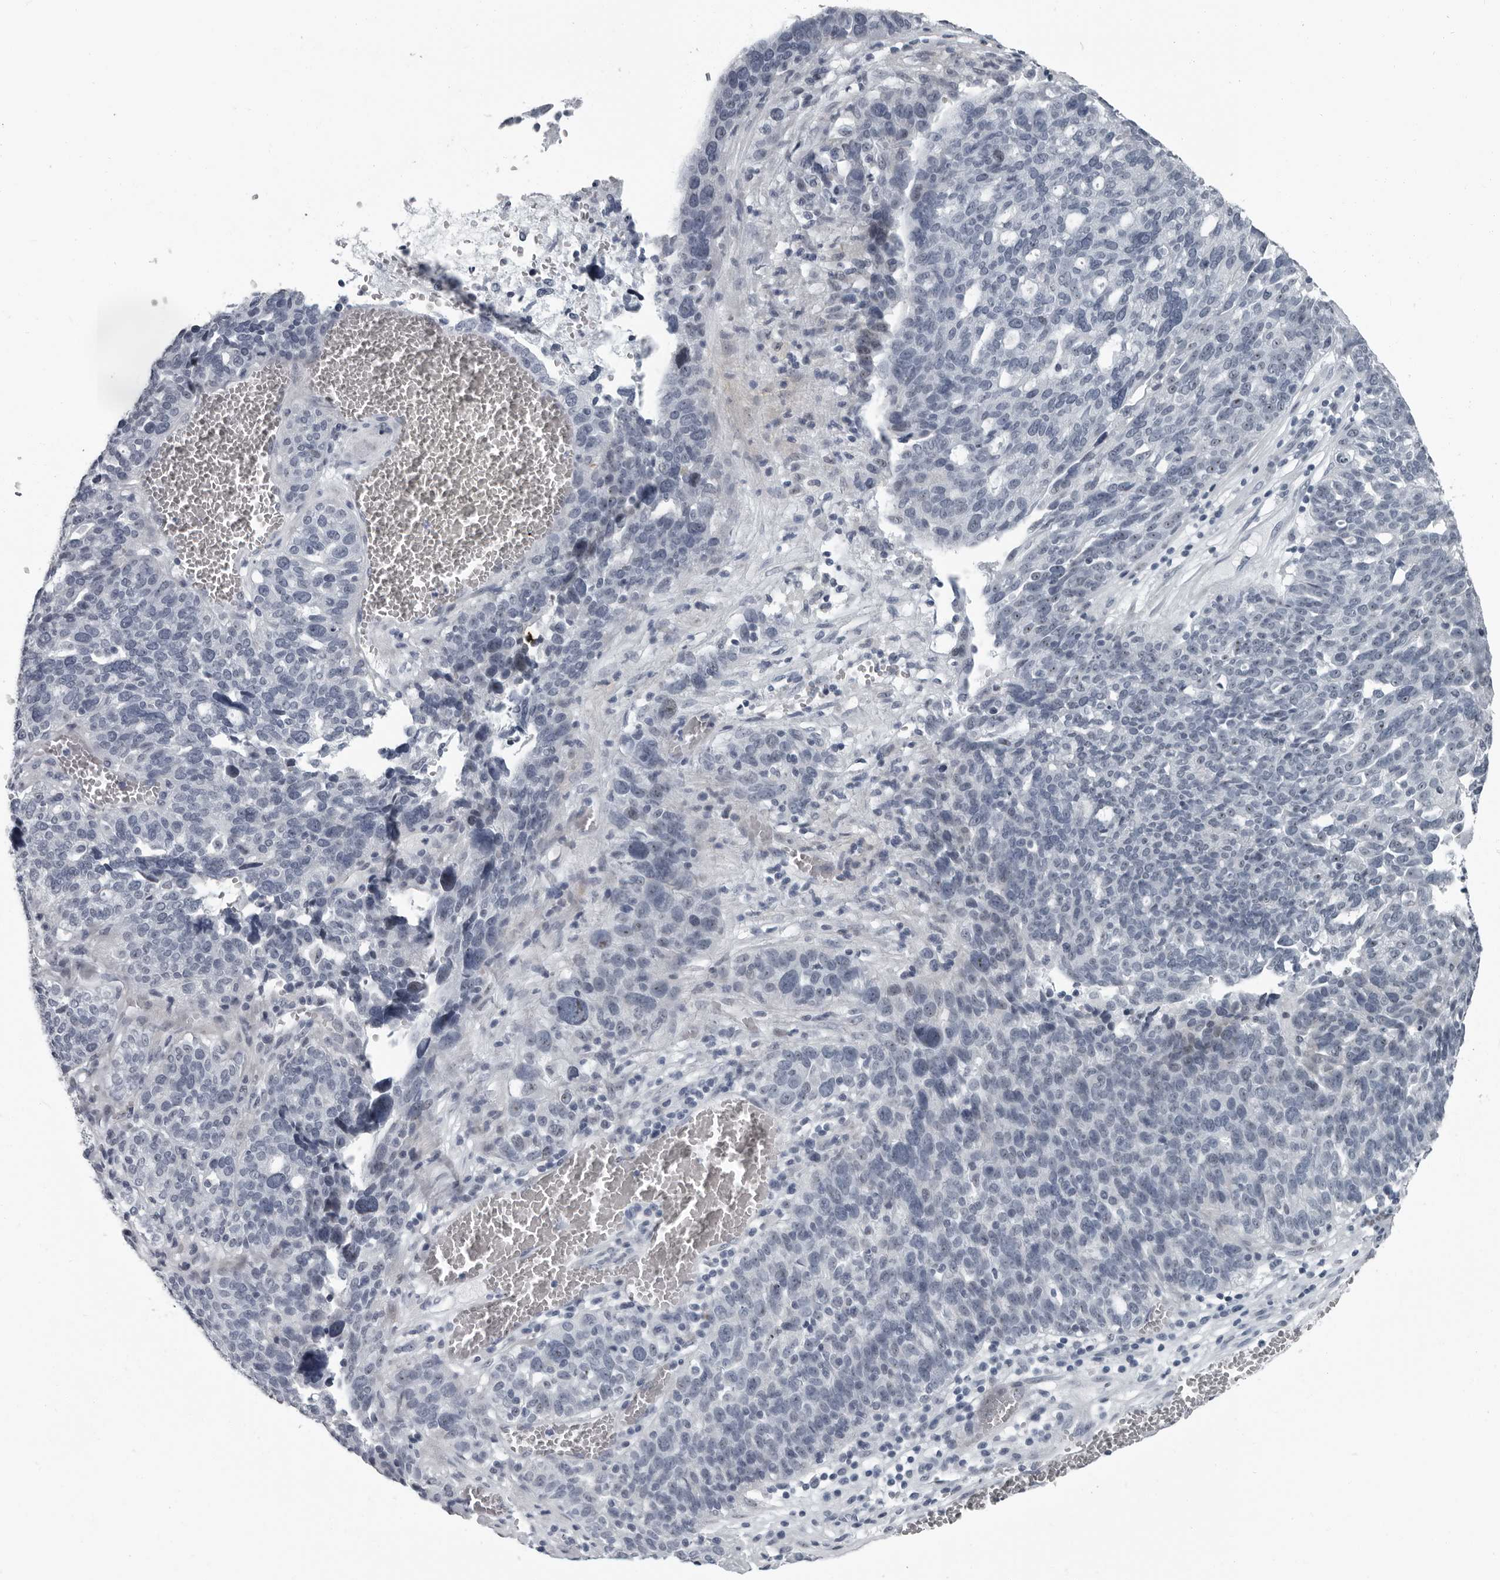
{"staining": {"intensity": "negative", "quantity": "none", "location": "none"}, "tissue": "ovarian cancer", "cell_type": "Tumor cells", "image_type": "cancer", "snomed": [{"axis": "morphology", "description": "Cystadenocarcinoma, serous, NOS"}, {"axis": "topography", "description": "Ovary"}], "caption": "DAB immunohistochemical staining of serous cystadenocarcinoma (ovarian) demonstrates no significant staining in tumor cells.", "gene": "PDCD11", "patient": {"sex": "female", "age": 59}}